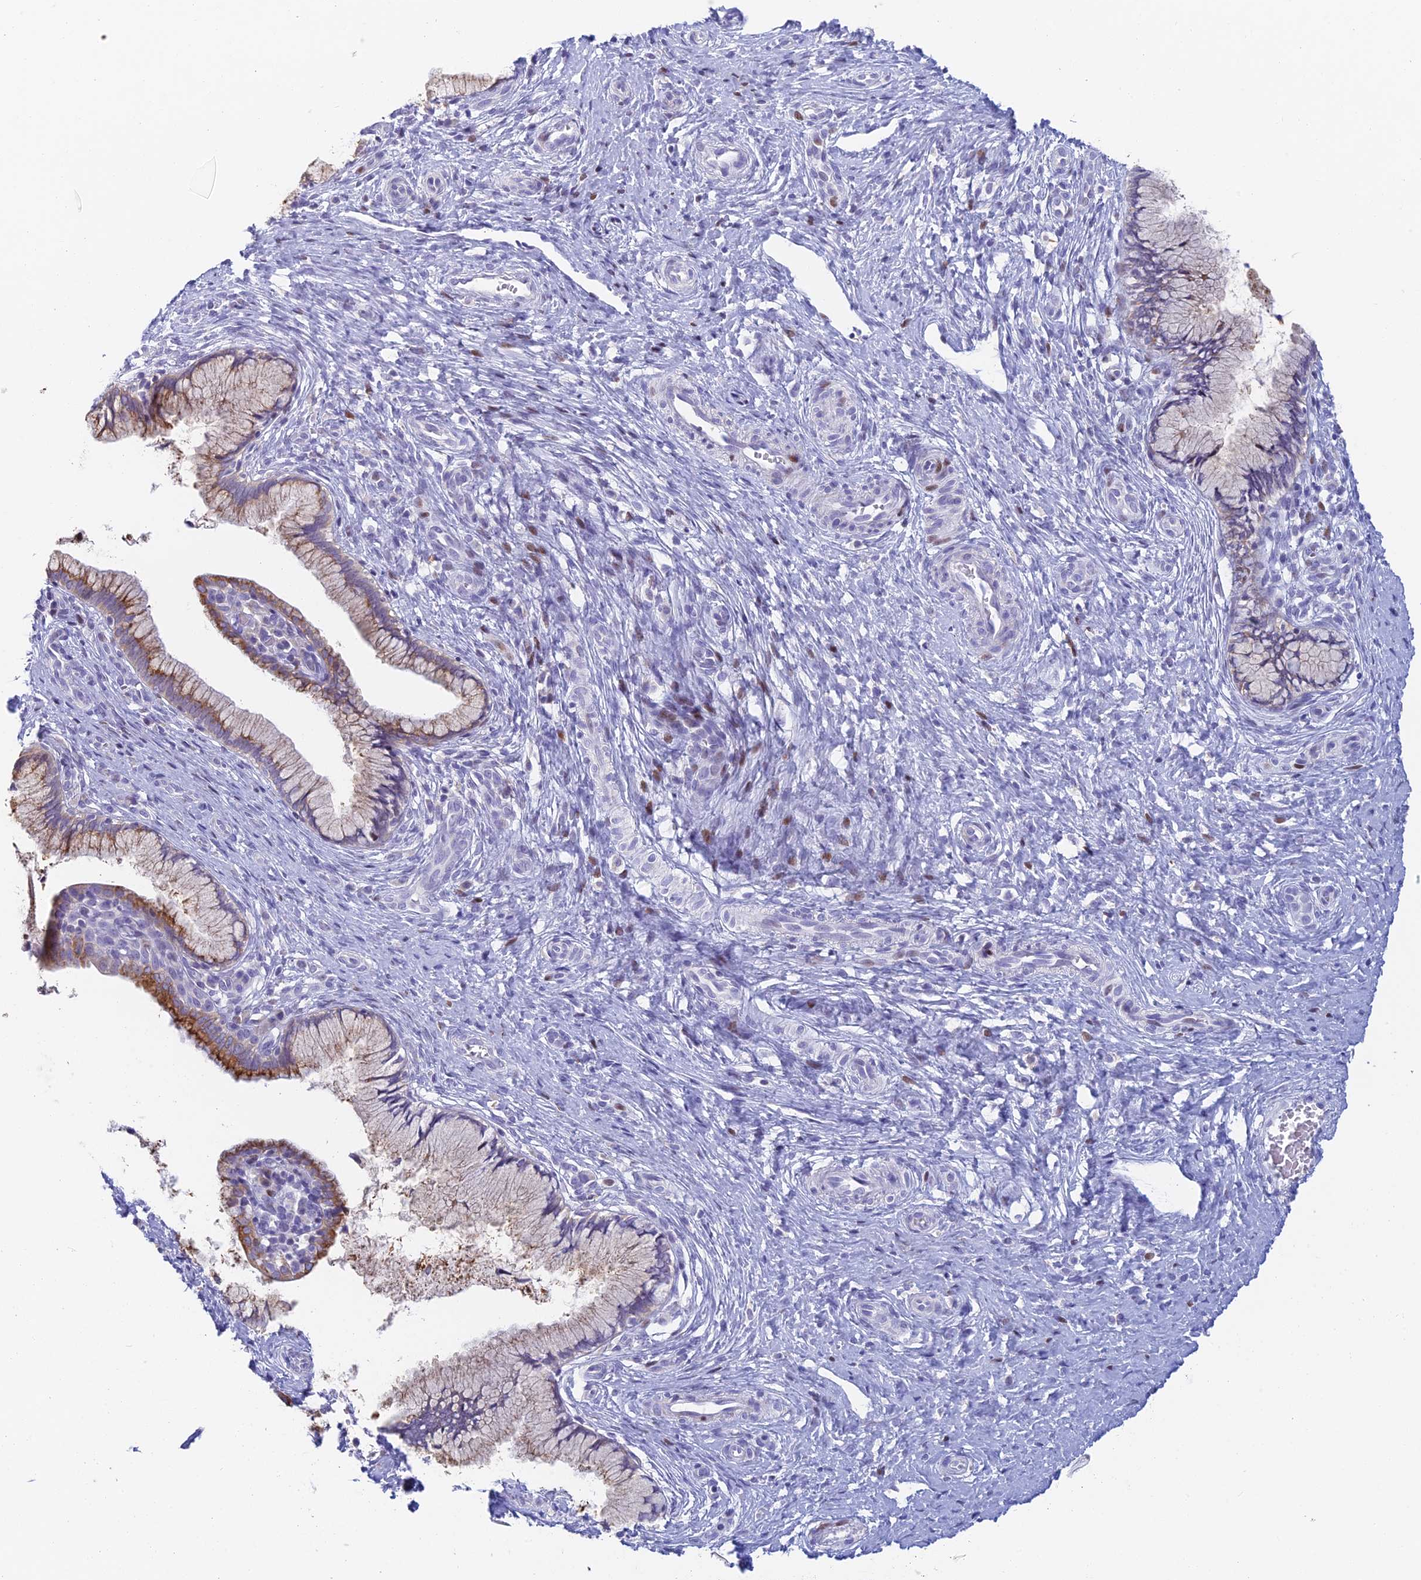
{"staining": {"intensity": "moderate", "quantity": "25%-75%", "location": "cytoplasmic/membranous"}, "tissue": "cervix", "cell_type": "Glandular cells", "image_type": "normal", "snomed": [{"axis": "morphology", "description": "Normal tissue, NOS"}, {"axis": "topography", "description": "Cervix"}], "caption": "An immunohistochemistry (IHC) image of benign tissue is shown. Protein staining in brown labels moderate cytoplasmic/membranous positivity in cervix within glandular cells. The protein is shown in brown color, while the nuclei are stained blue.", "gene": "REXO5", "patient": {"sex": "female", "age": 36}}